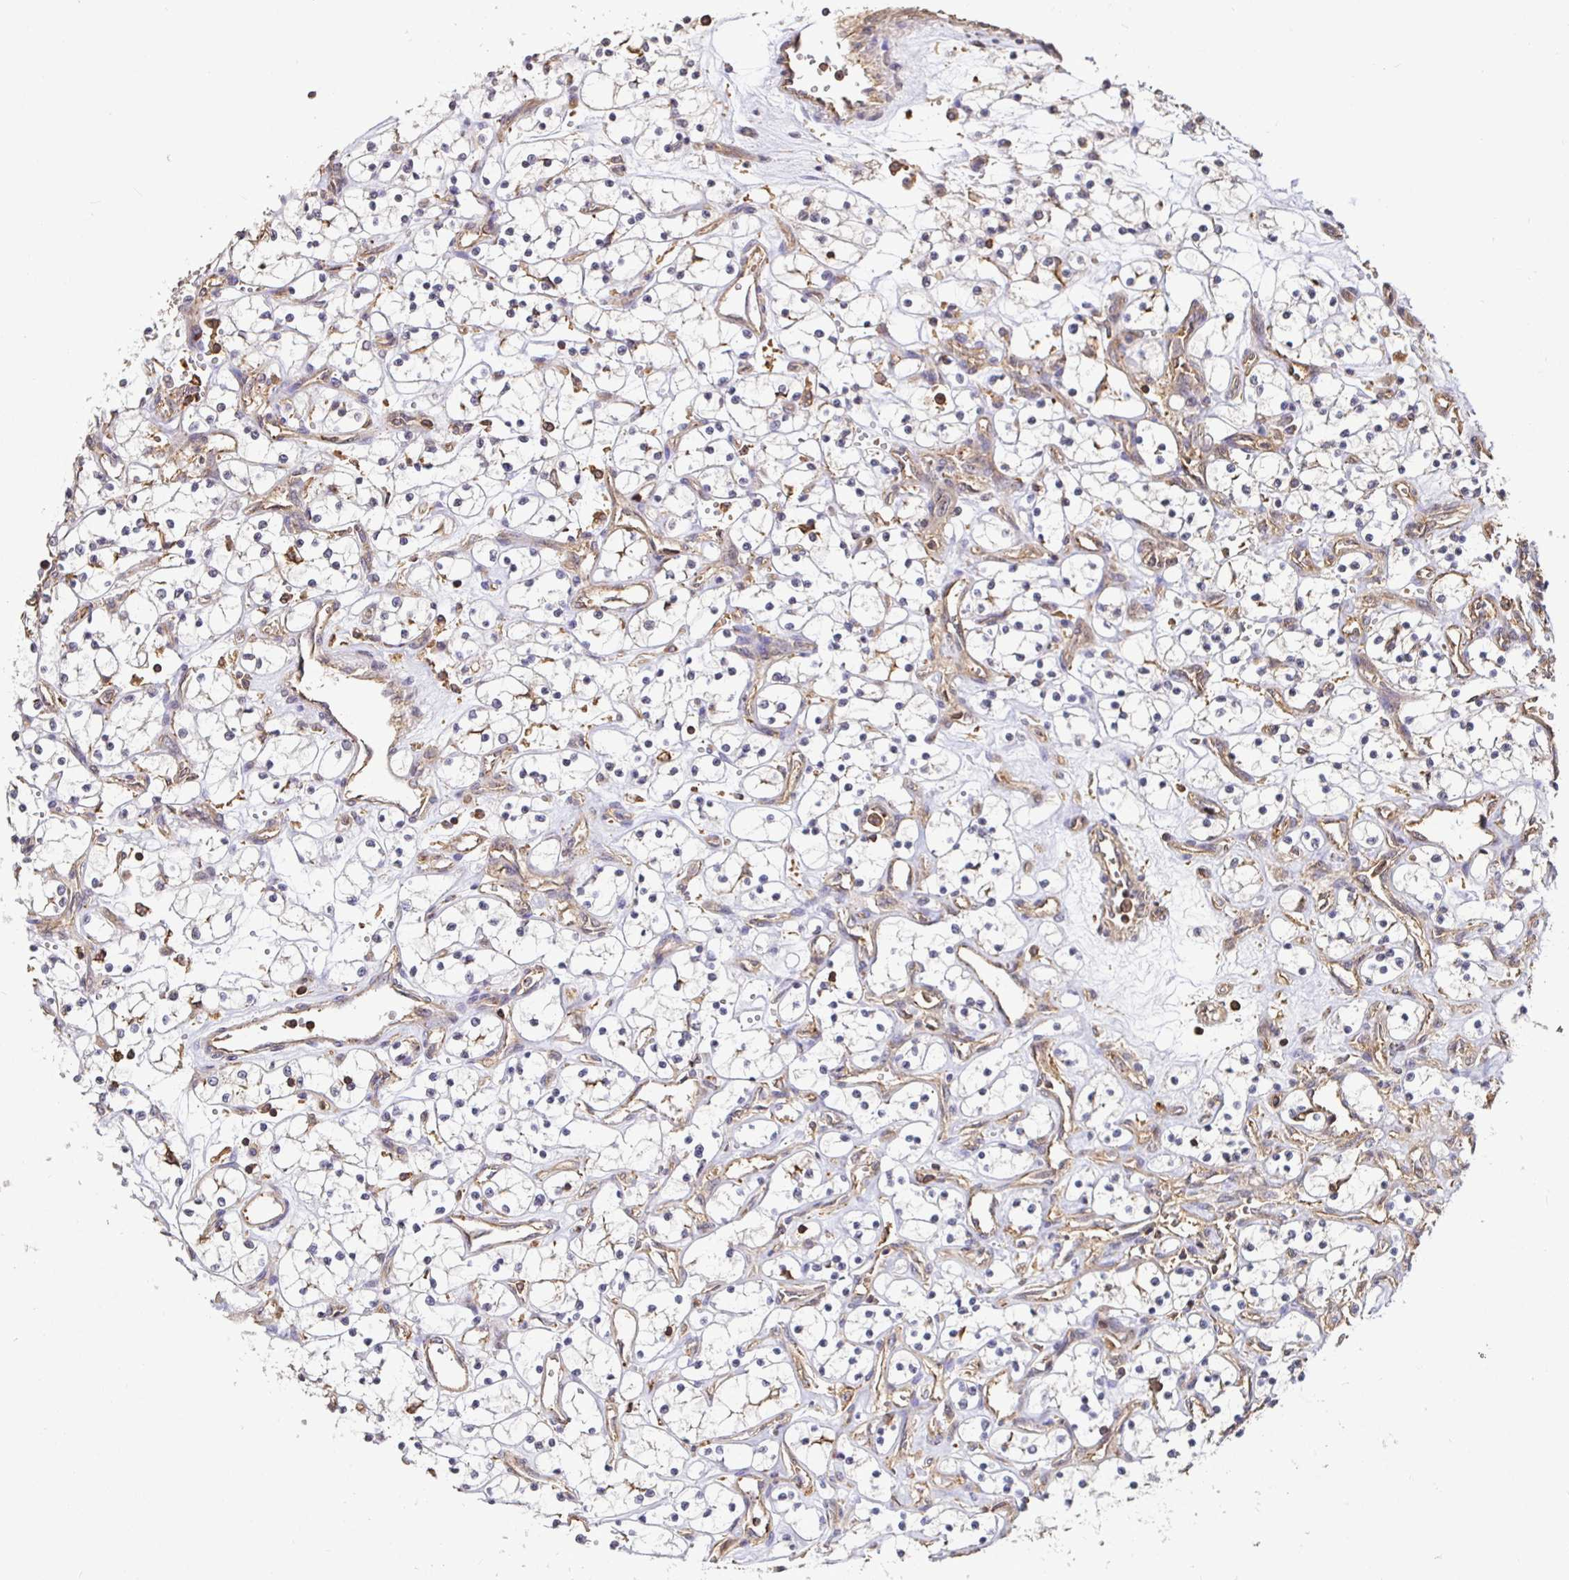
{"staining": {"intensity": "negative", "quantity": "none", "location": "none"}, "tissue": "renal cancer", "cell_type": "Tumor cells", "image_type": "cancer", "snomed": [{"axis": "morphology", "description": "Adenocarcinoma, NOS"}, {"axis": "topography", "description": "Kidney"}], "caption": "Immunohistochemical staining of renal cancer (adenocarcinoma) shows no significant expression in tumor cells.", "gene": "C1QTNF7", "patient": {"sex": "female", "age": 69}}